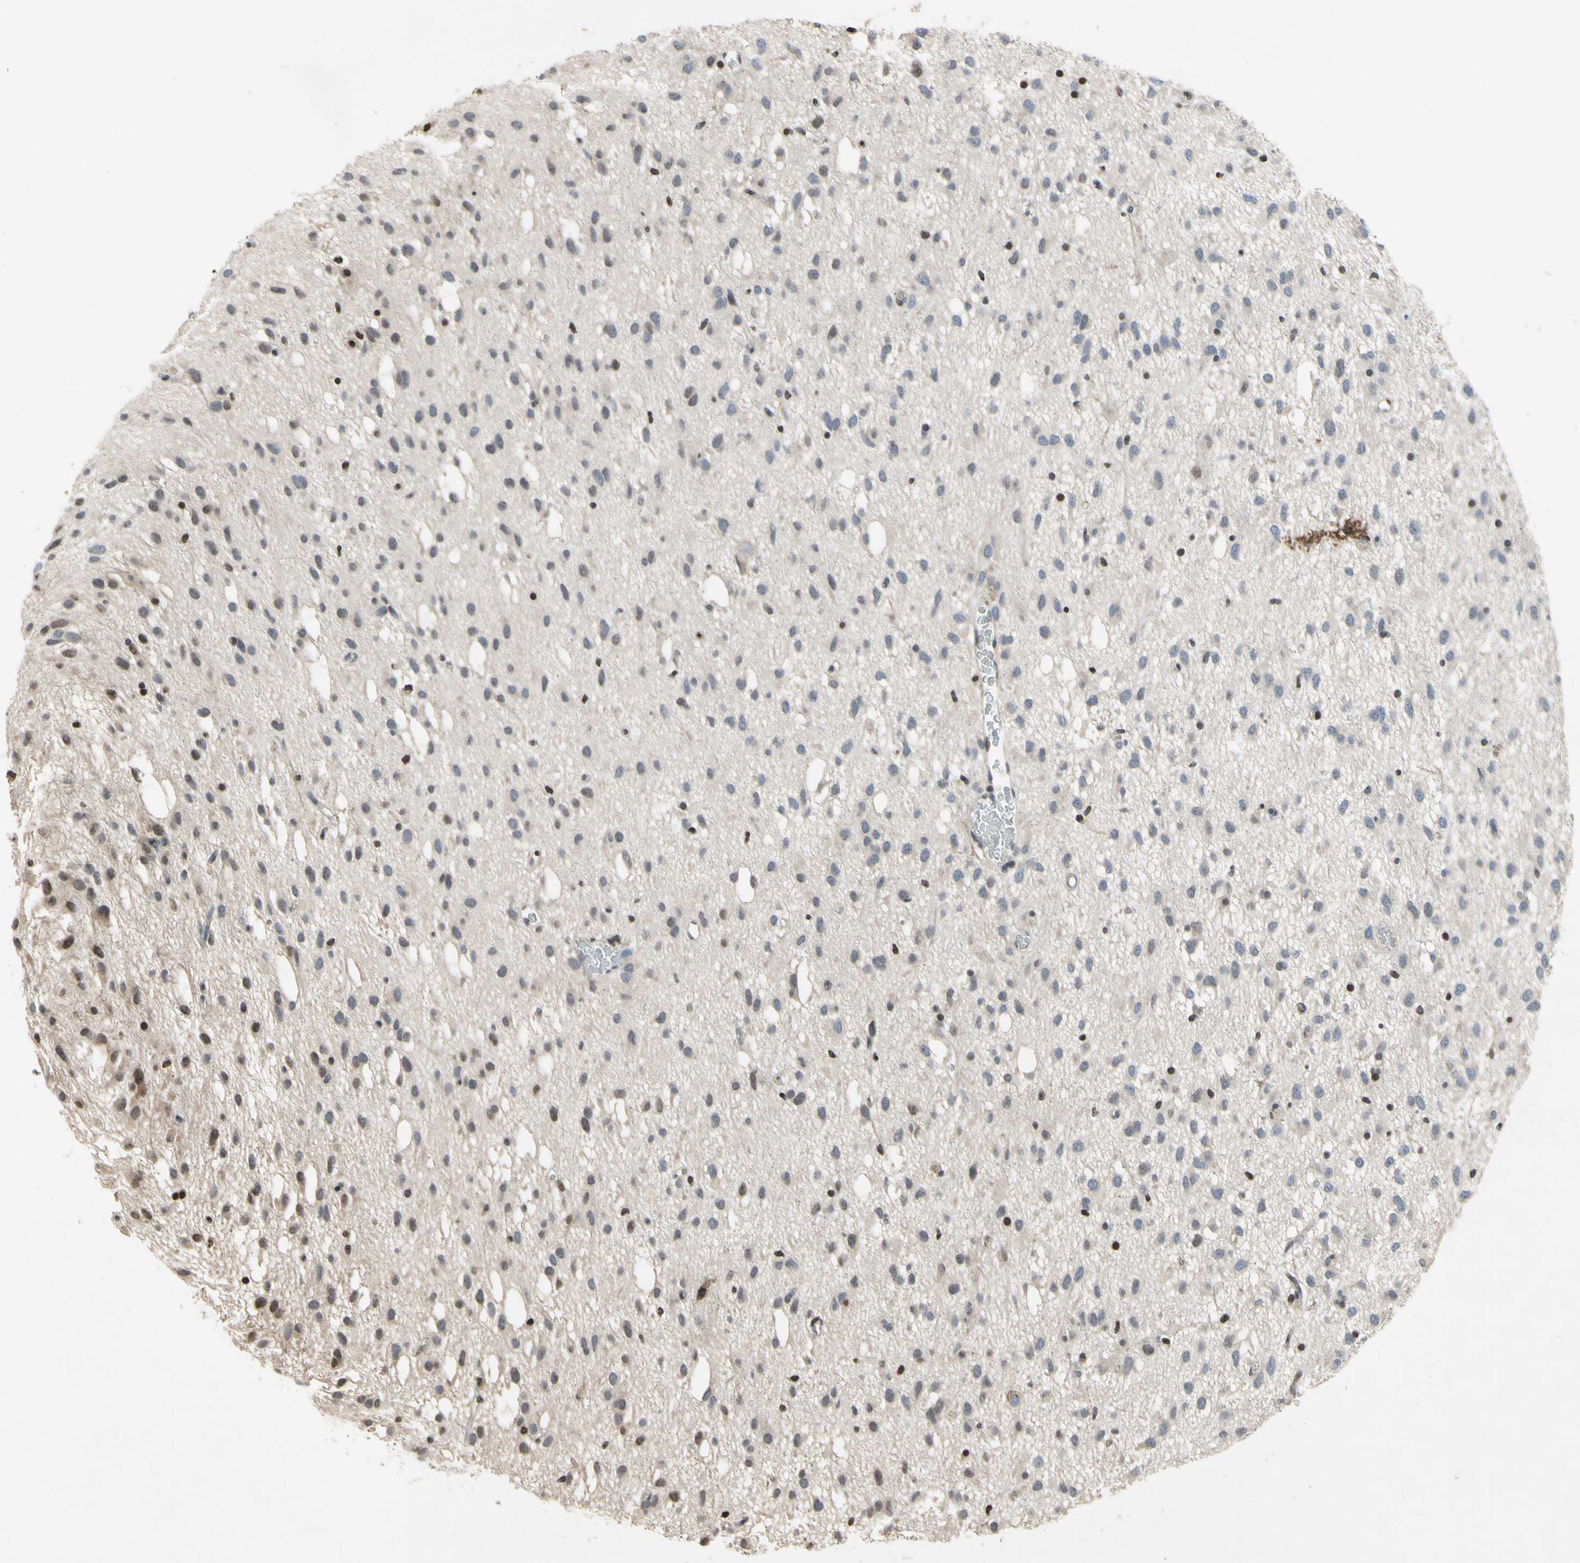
{"staining": {"intensity": "weak", "quantity": "<25%", "location": "cytoplasmic/membranous,nuclear"}, "tissue": "glioma", "cell_type": "Tumor cells", "image_type": "cancer", "snomed": [{"axis": "morphology", "description": "Glioma, malignant, Low grade"}, {"axis": "topography", "description": "Brain"}], "caption": "High power microscopy image of an immunohistochemistry (IHC) image of glioma, revealing no significant staining in tumor cells.", "gene": "ARG1", "patient": {"sex": "male", "age": 77}}